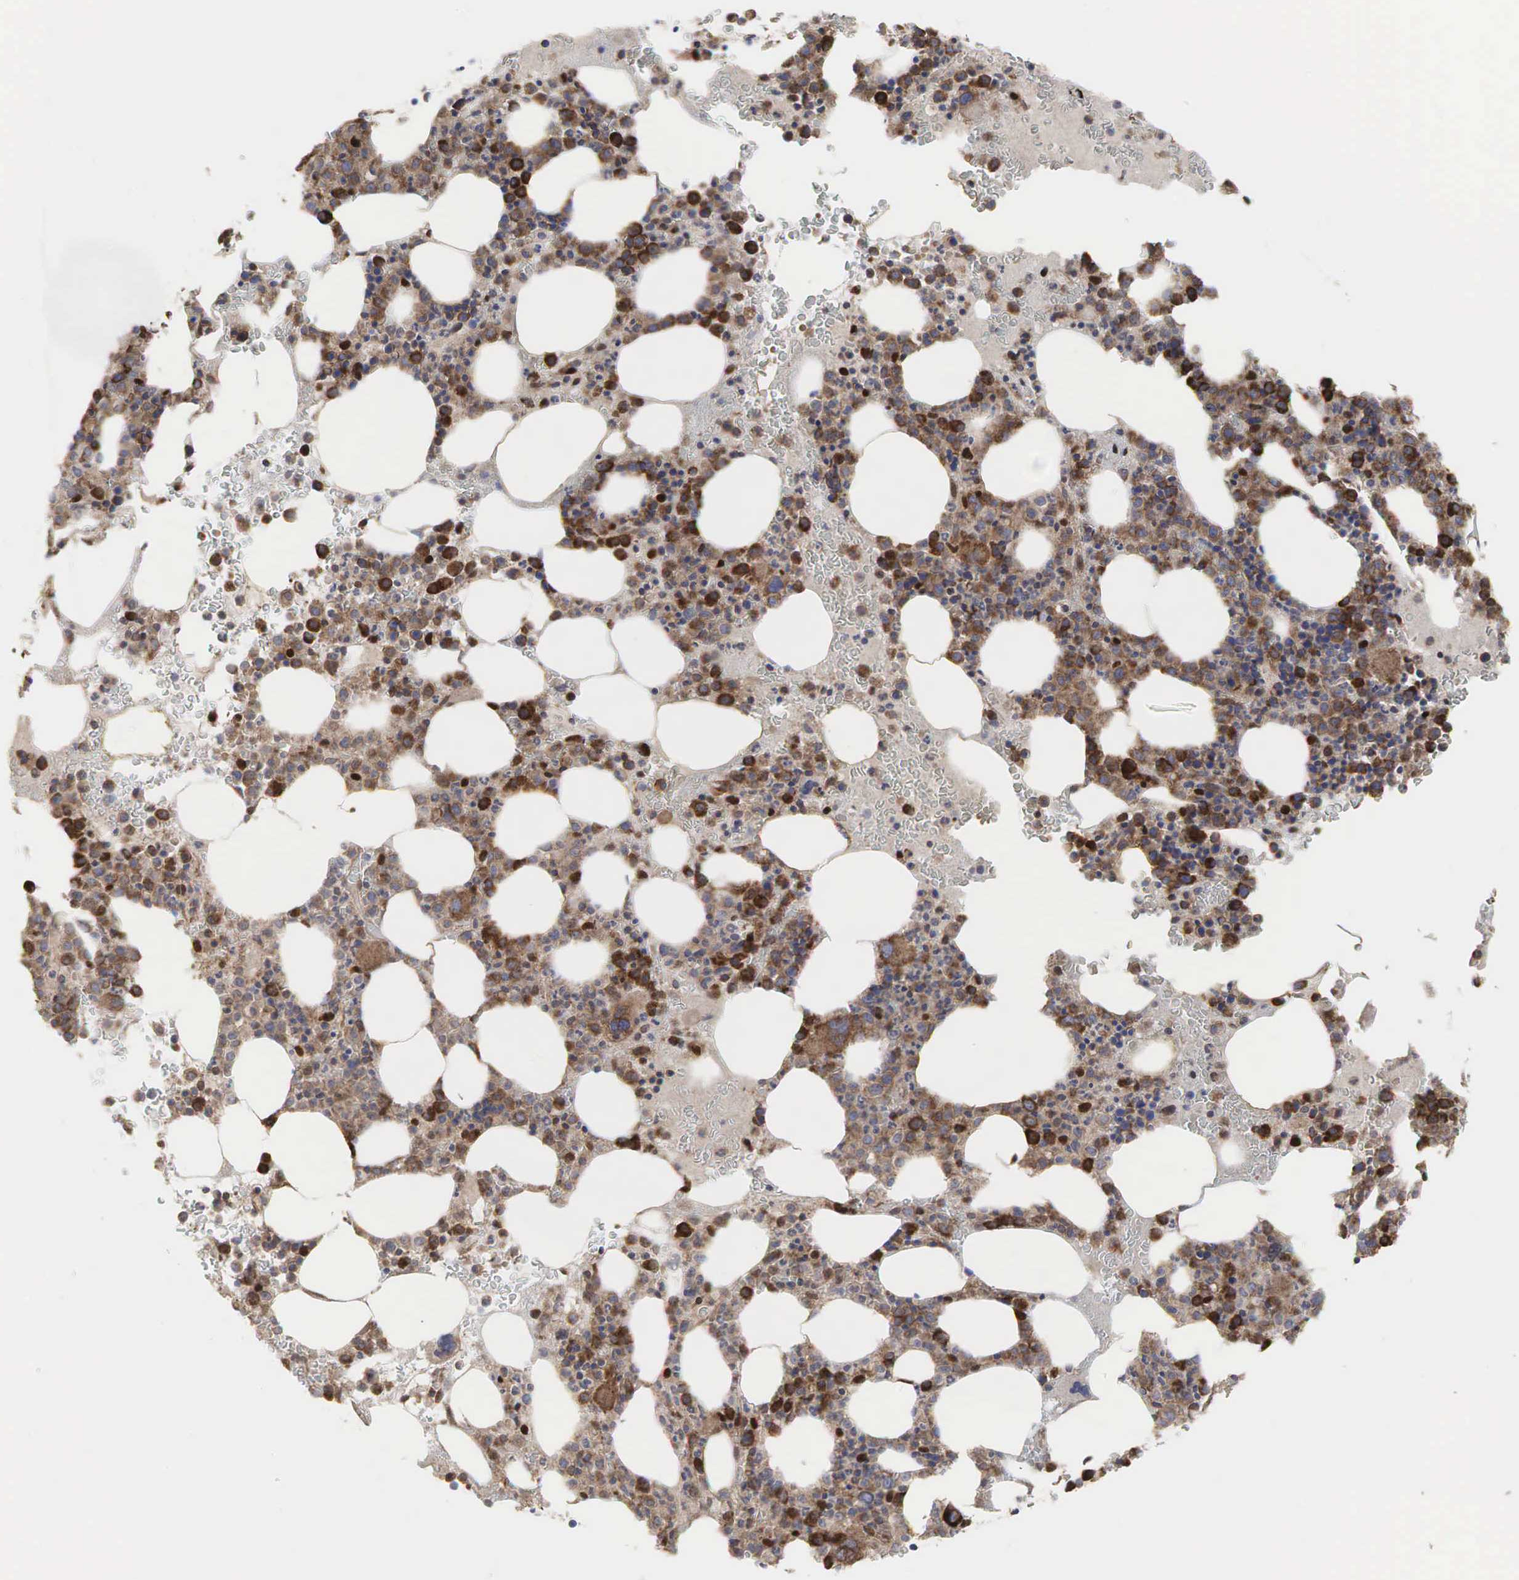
{"staining": {"intensity": "strong", "quantity": "25%-75%", "location": "cytoplasmic/membranous"}, "tissue": "bone marrow", "cell_type": "Hematopoietic cells", "image_type": "normal", "snomed": [{"axis": "morphology", "description": "Normal tissue, NOS"}, {"axis": "topography", "description": "Bone marrow"}], "caption": "Bone marrow stained with immunohistochemistry (IHC) displays strong cytoplasmic/membranous expression in approximately 25%-75% of hematopoietic cells.", "gene": "PABPC5", "patient": {"sex": "female", "age": 88}}